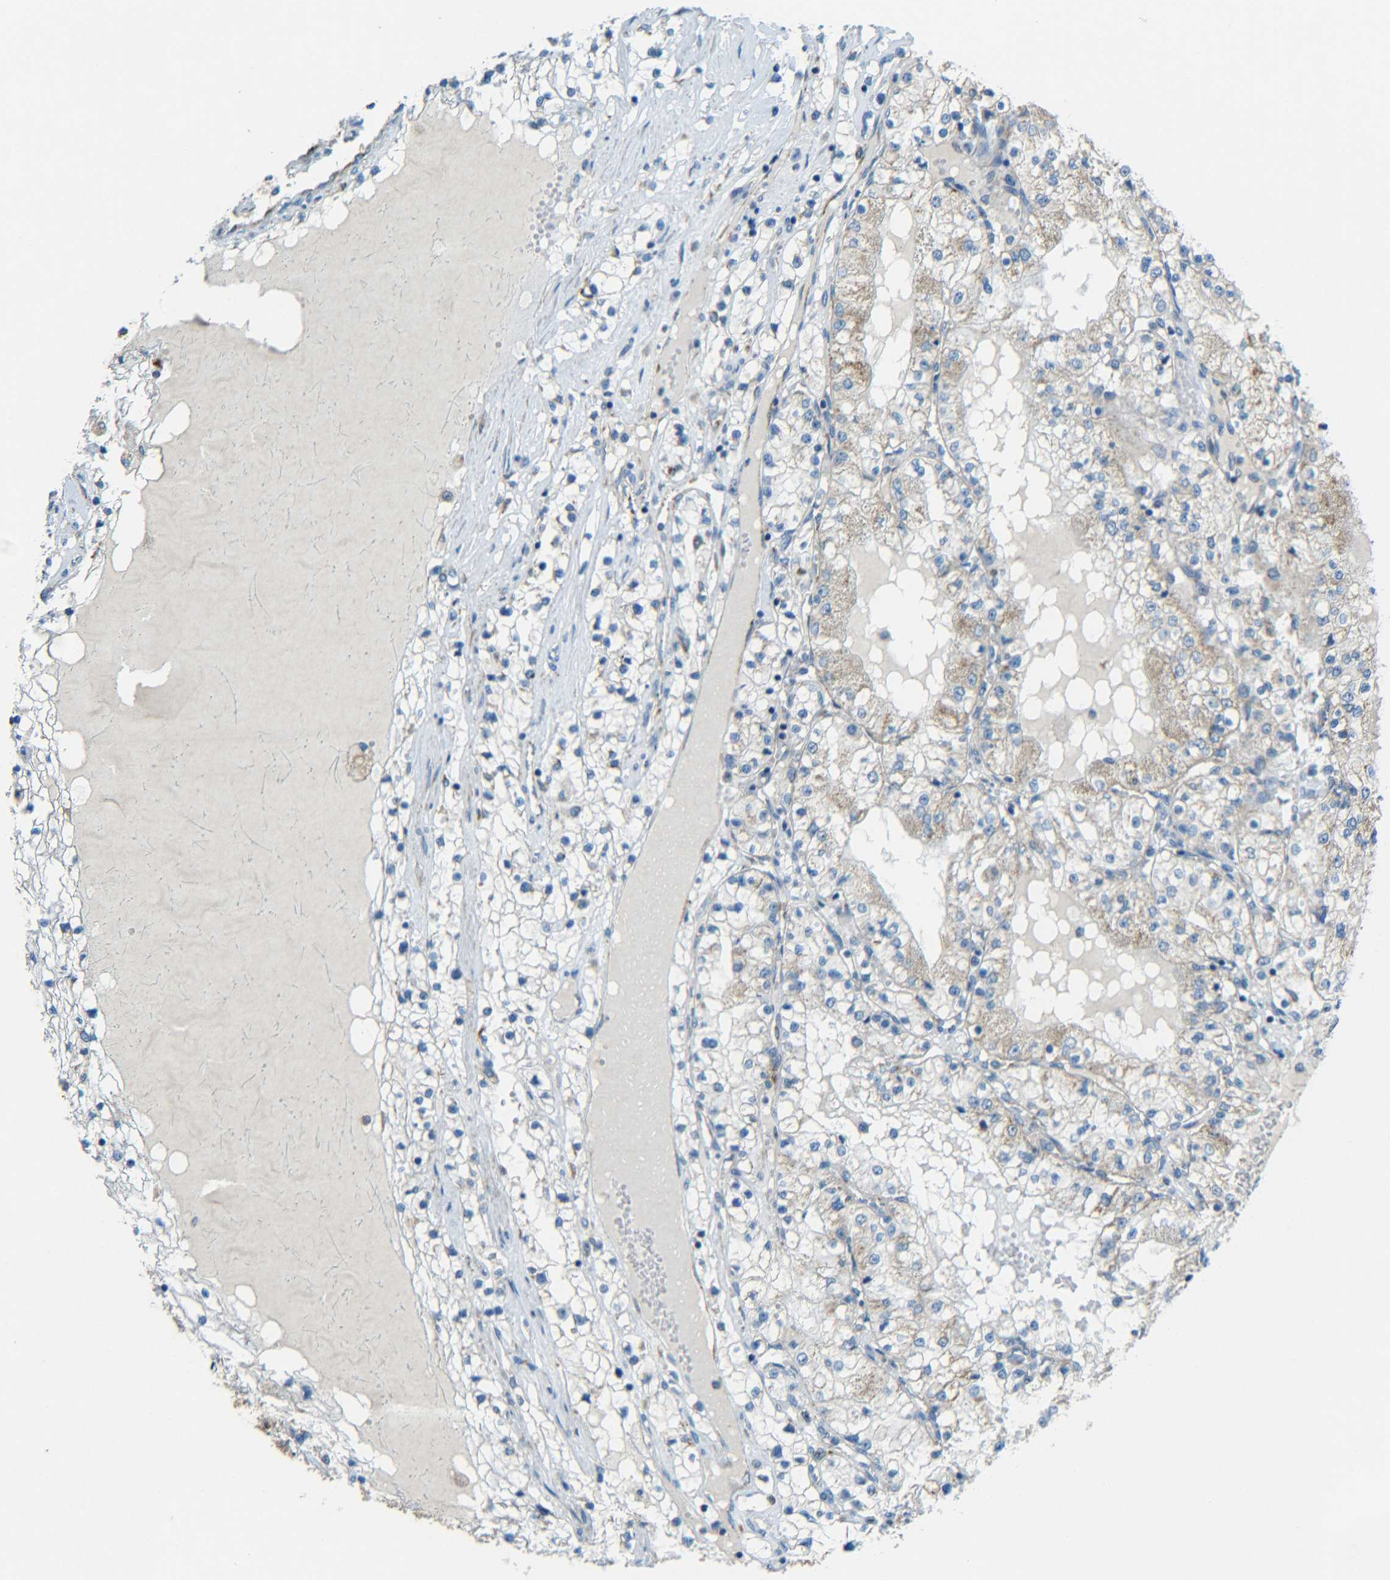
{"staining": {"intensity": "negative", "quantity": "none", "location": "none"}, "tissue": "renal cancer", "cell_type": "Tumor cells", "image_type": "cancer", "snomed": [{"axis": "morphology", "description": "Adenocarcinoma, NOS"}, {"axis": "topography", "description": "Kidney"}], "caption": "Tumor cells are negative for brown protein staining in renal cancer. (Immunohistochemistry, brightfield microscopy, high magnification).", "gene": "CYB5R1", "patient": {"sex": "male", "age": 68}}